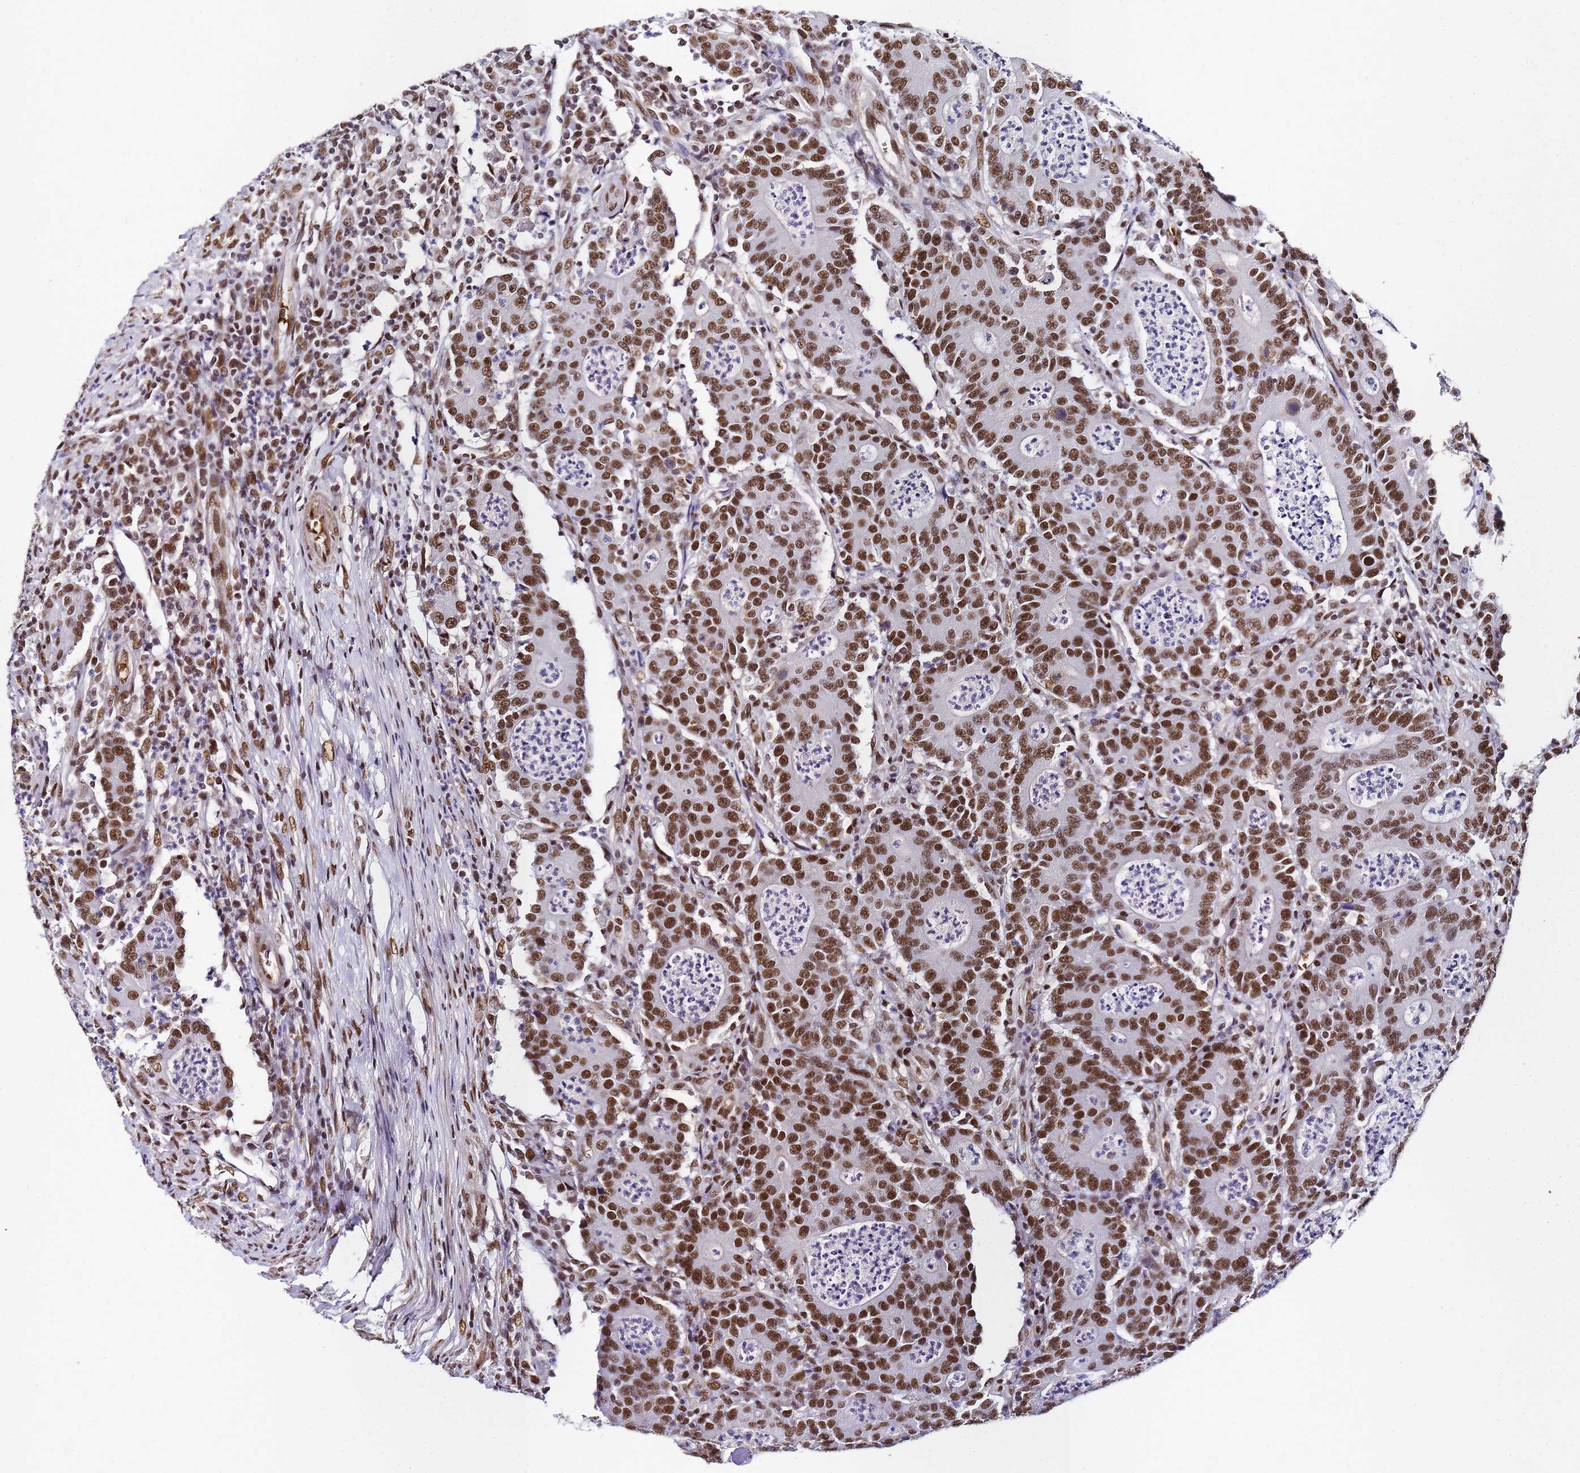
{"staining": {"intensity": "strong", "quantity": ">75%", "location": "nuclear"}, "tissue": "colorectal cancer", "cell_type": "Tumor cells", "image_type": "cancer", "snomed": [{"axis": "morphology", "description": "Adenocarcinoma, NOS"}, {"axis": "topography", "description": "Colon"}], "caption": "Immunohistochemical staining of colorectal adenocarcinoma shows high levels of strong nuclear positivity in approximately >75% of tumor cells. (Stains: DAB in brown, nuclei in blue, Microscopy: brightfield microscopy at high magnification).", "gene": "POLR1A", "patient": {"sex": "male", "age": 83}}